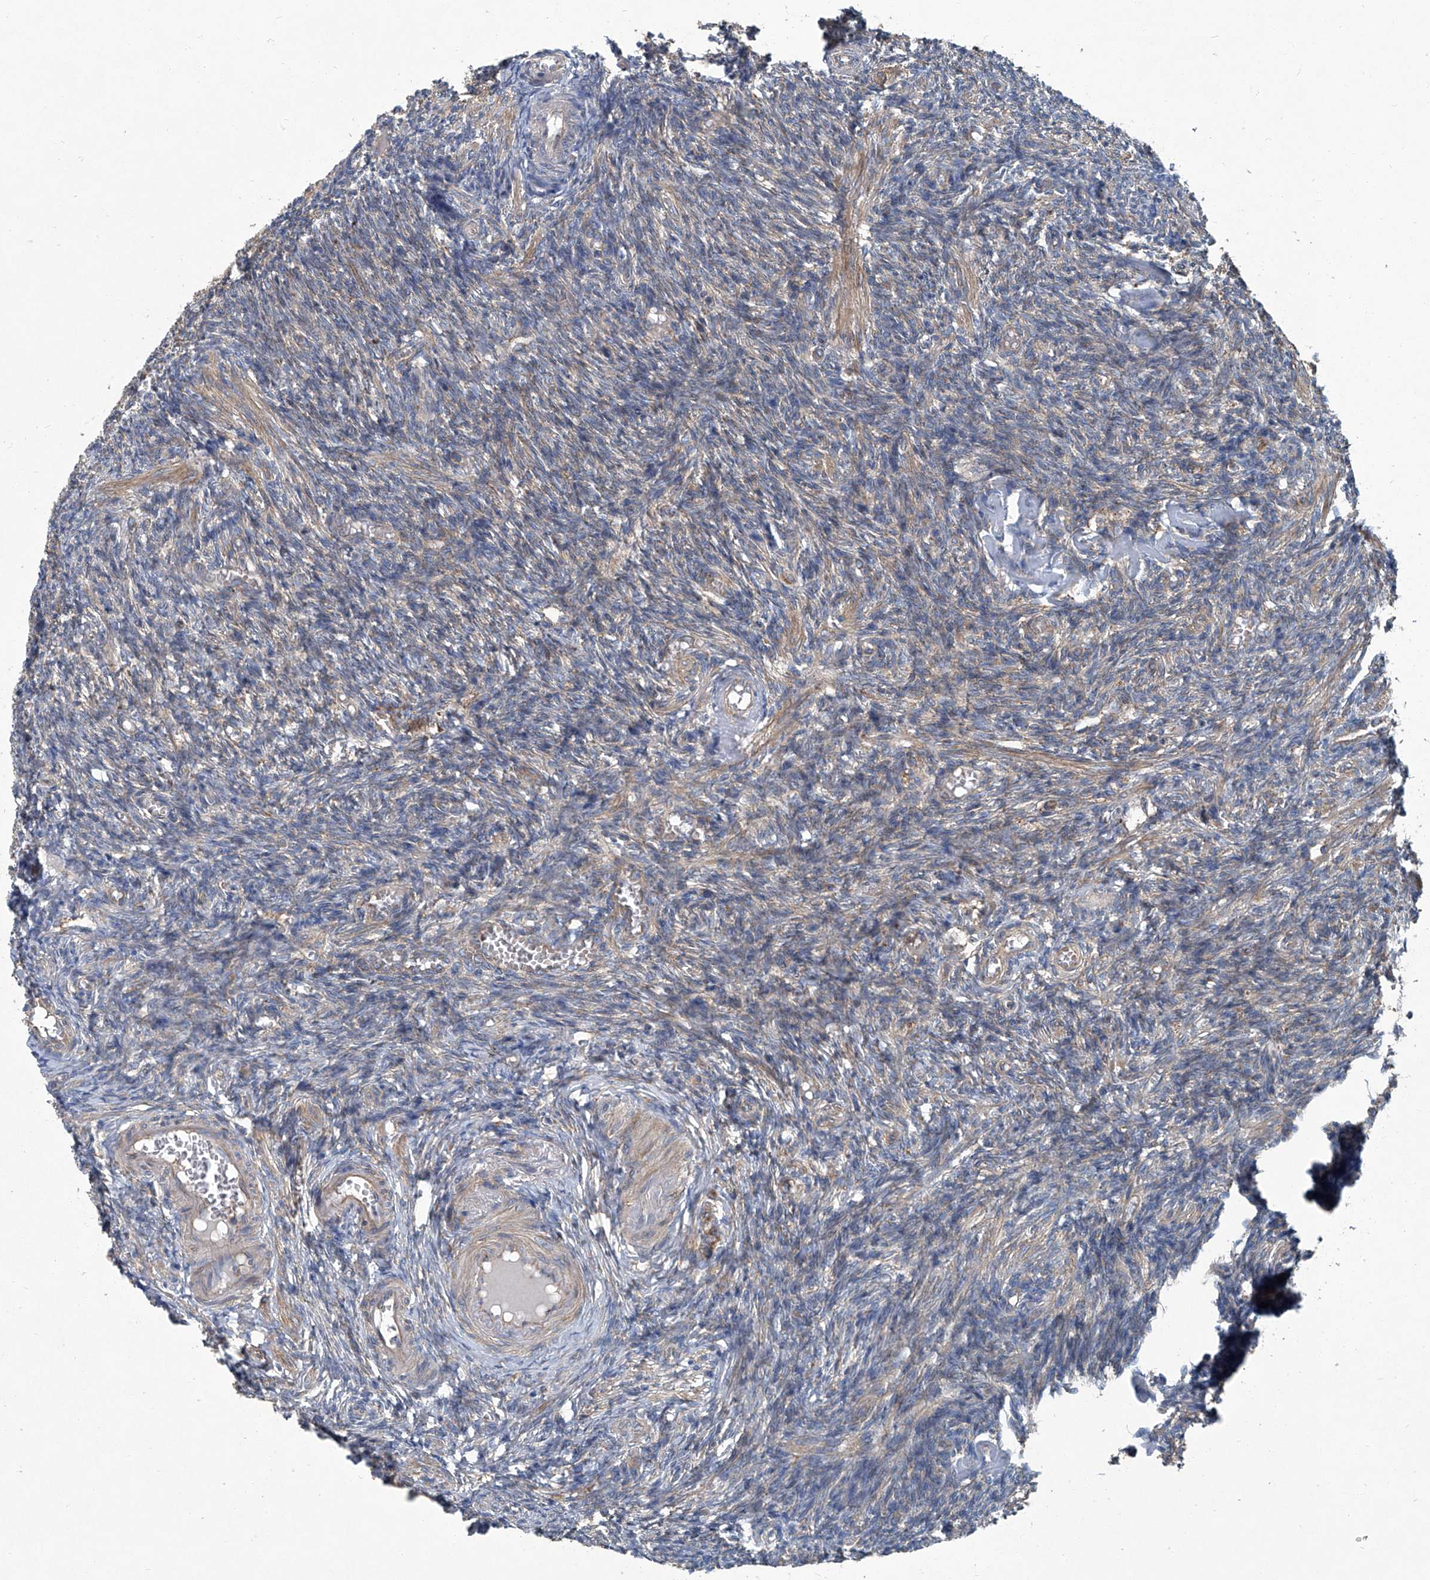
{"staining": {"intensity": "weak", "quantity": "<25%", "location": "cytoplasmic/membranous"}, "tissue": "ovary", "cell_type": "Ovarian stroma cells", "image_type": "normal", "snomed": [{"axis": "morphology", "description": "Normal tissue, NOS"}, {"axis": "topography", "description": "Ovary"}], "caption": "Immunohistochemistry photomicrograph of benign ovary stained for a protein (brown), which displays no positivity in ovarian stroma cells.", "gene": "PIGH", "patient": {"sex": "female", "age": 27}}